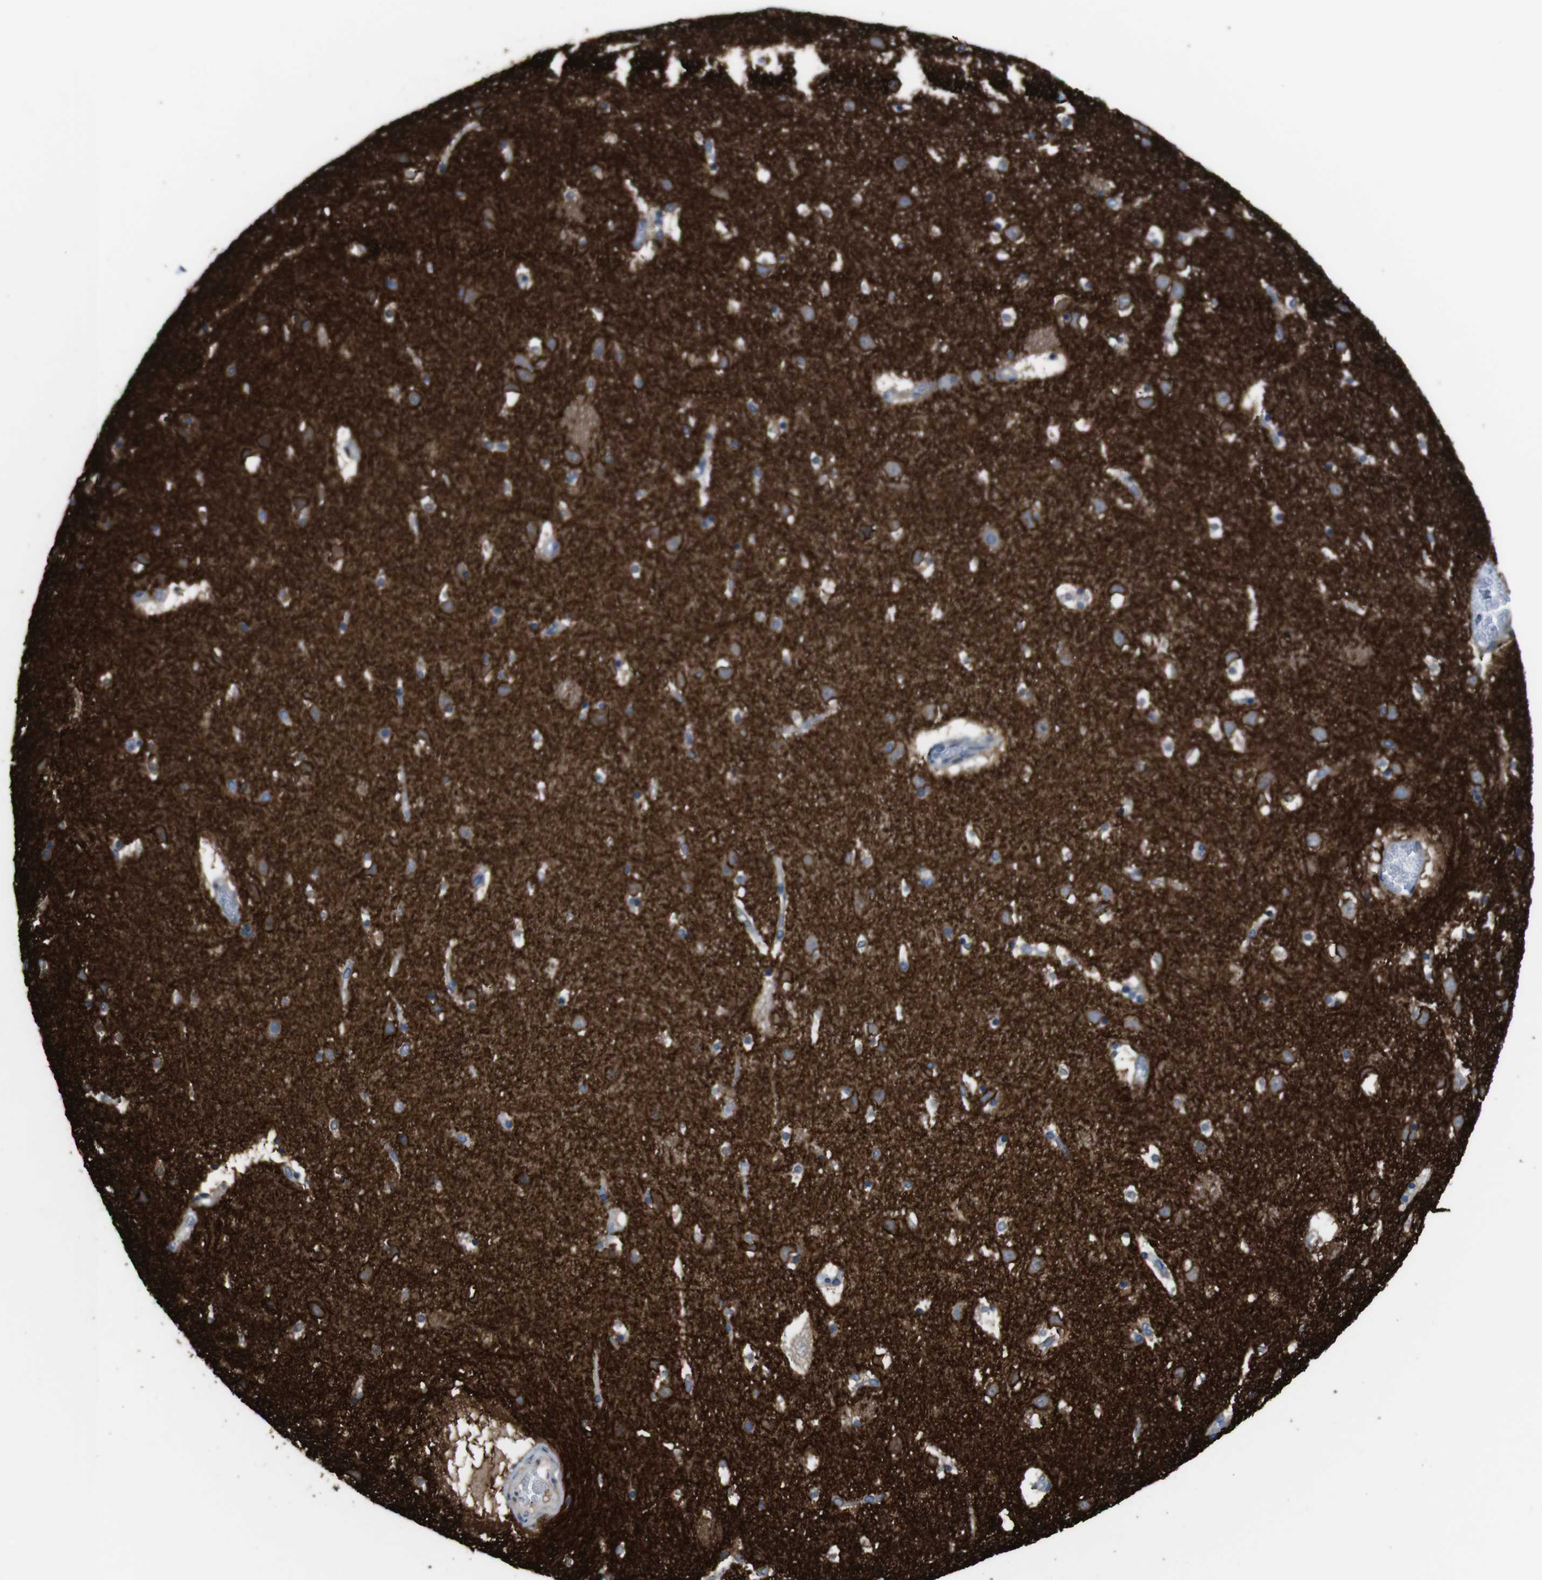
{"staining": {"intensity": "moderate", "quantity": "25%-75%", "location": "cytoplasmic/membranous"}, "tissue": "caudate", "cell_type": "Glial cells", "image_type": "normal", "snomed": [{"axis": "morphology", "description": "Normal tissue, NOS"}, {"axis": "topography", "description": "Lateral ventricle wall"}], "caption": "A micrograph showing moderate cytoplasmic/membranous staining in approximately 25%-75% of glial cells in benign caudate, as visualized by brown immunohistochemical staining.", "gene": "ATP2B1", "patient": {"sex": "male", "age": 45}}